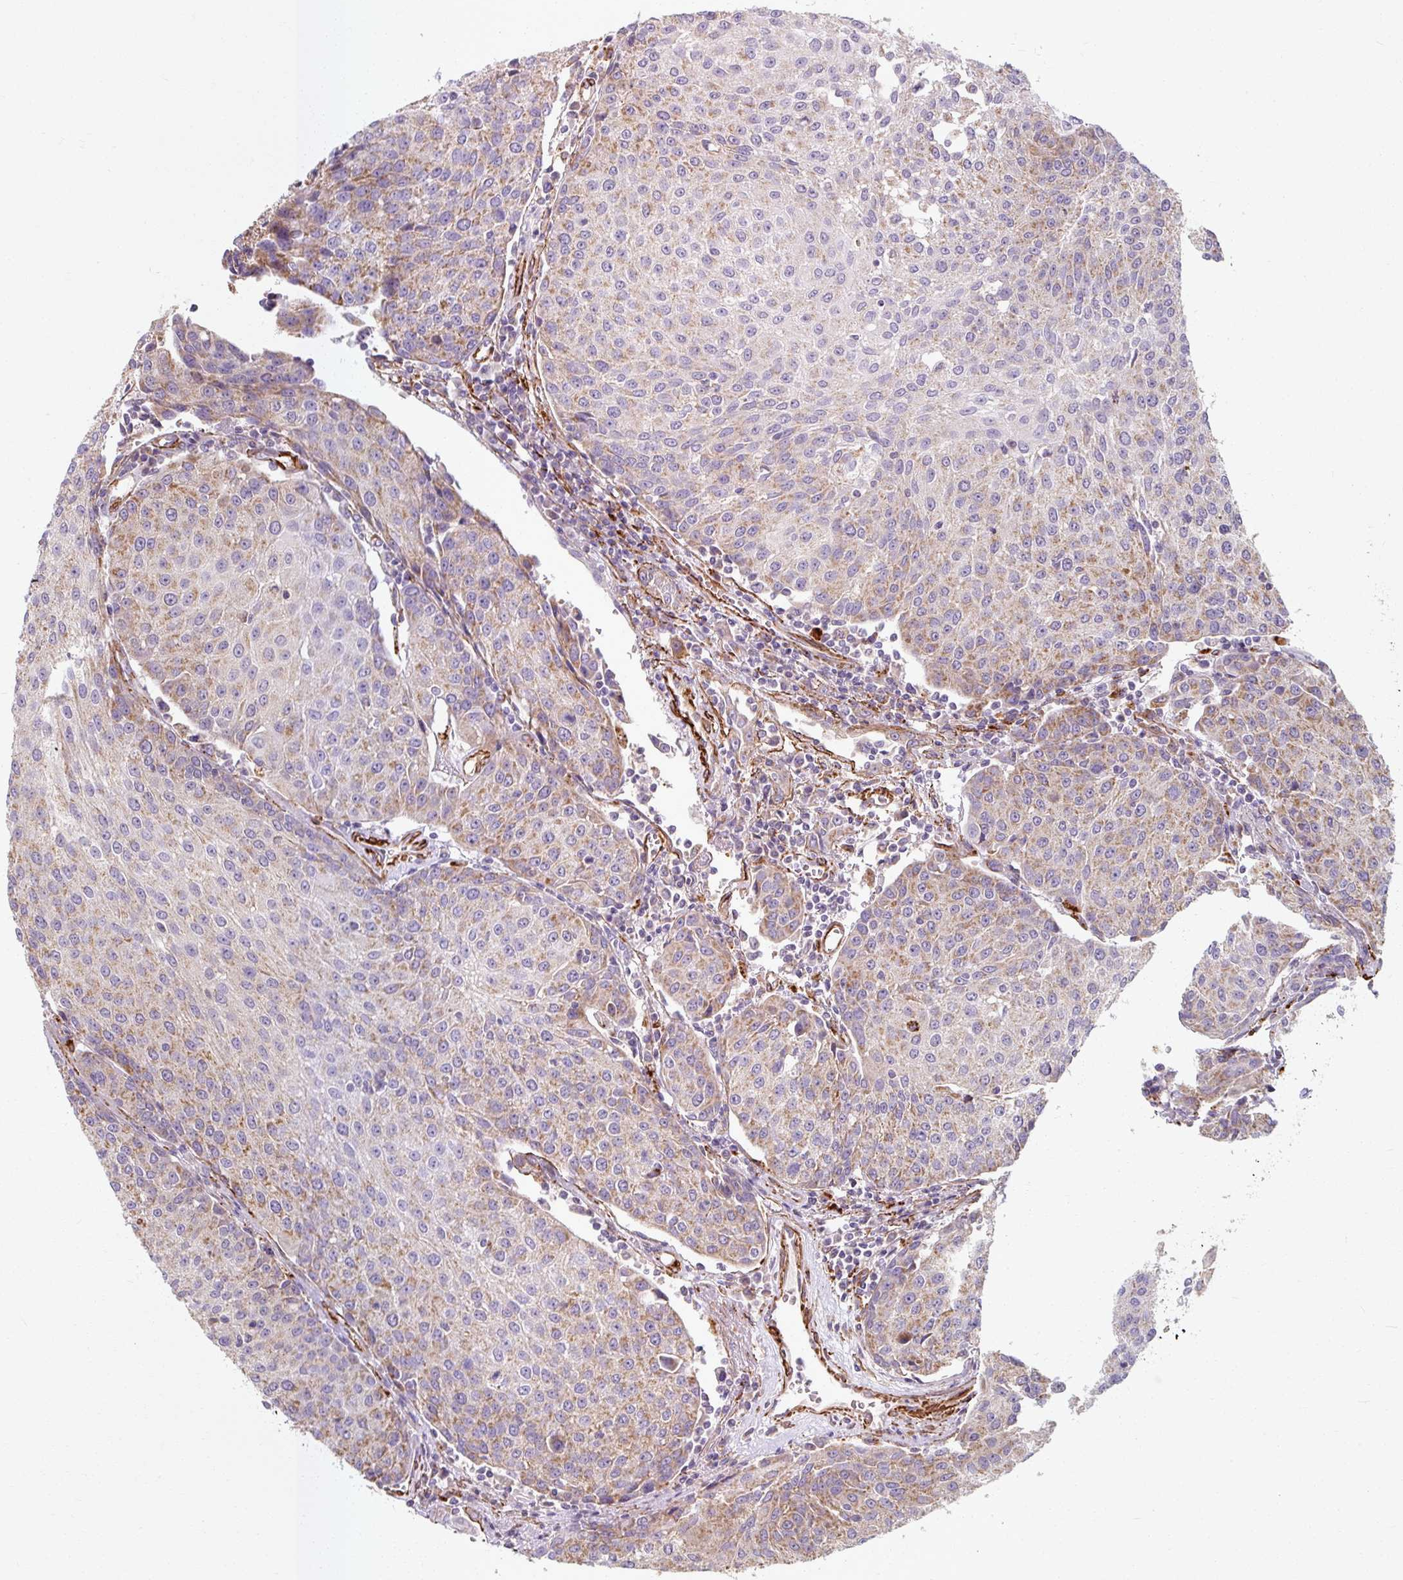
{"staining": {"intensity": "weak", "quantity": "25%-75%", "location": "cytoplasmic/membranous"}, "tissue": "urothelial cancer", "cell_type": "Tumor cells", "image_type": "cancer", "snomed": [{"axis": "morphology", "description": "Urothelial carcinoma, High grade"}, {"axis": "topography", "description": "Urinary bladder"}], "caption": "Tumor cells show weak cytoplasmic/membranous expression in about 25%-75% of cells in urothelial carcinoma (high-grade).", "gene": "MRPS5", "patient": {"sex": "female", "age": 85}}